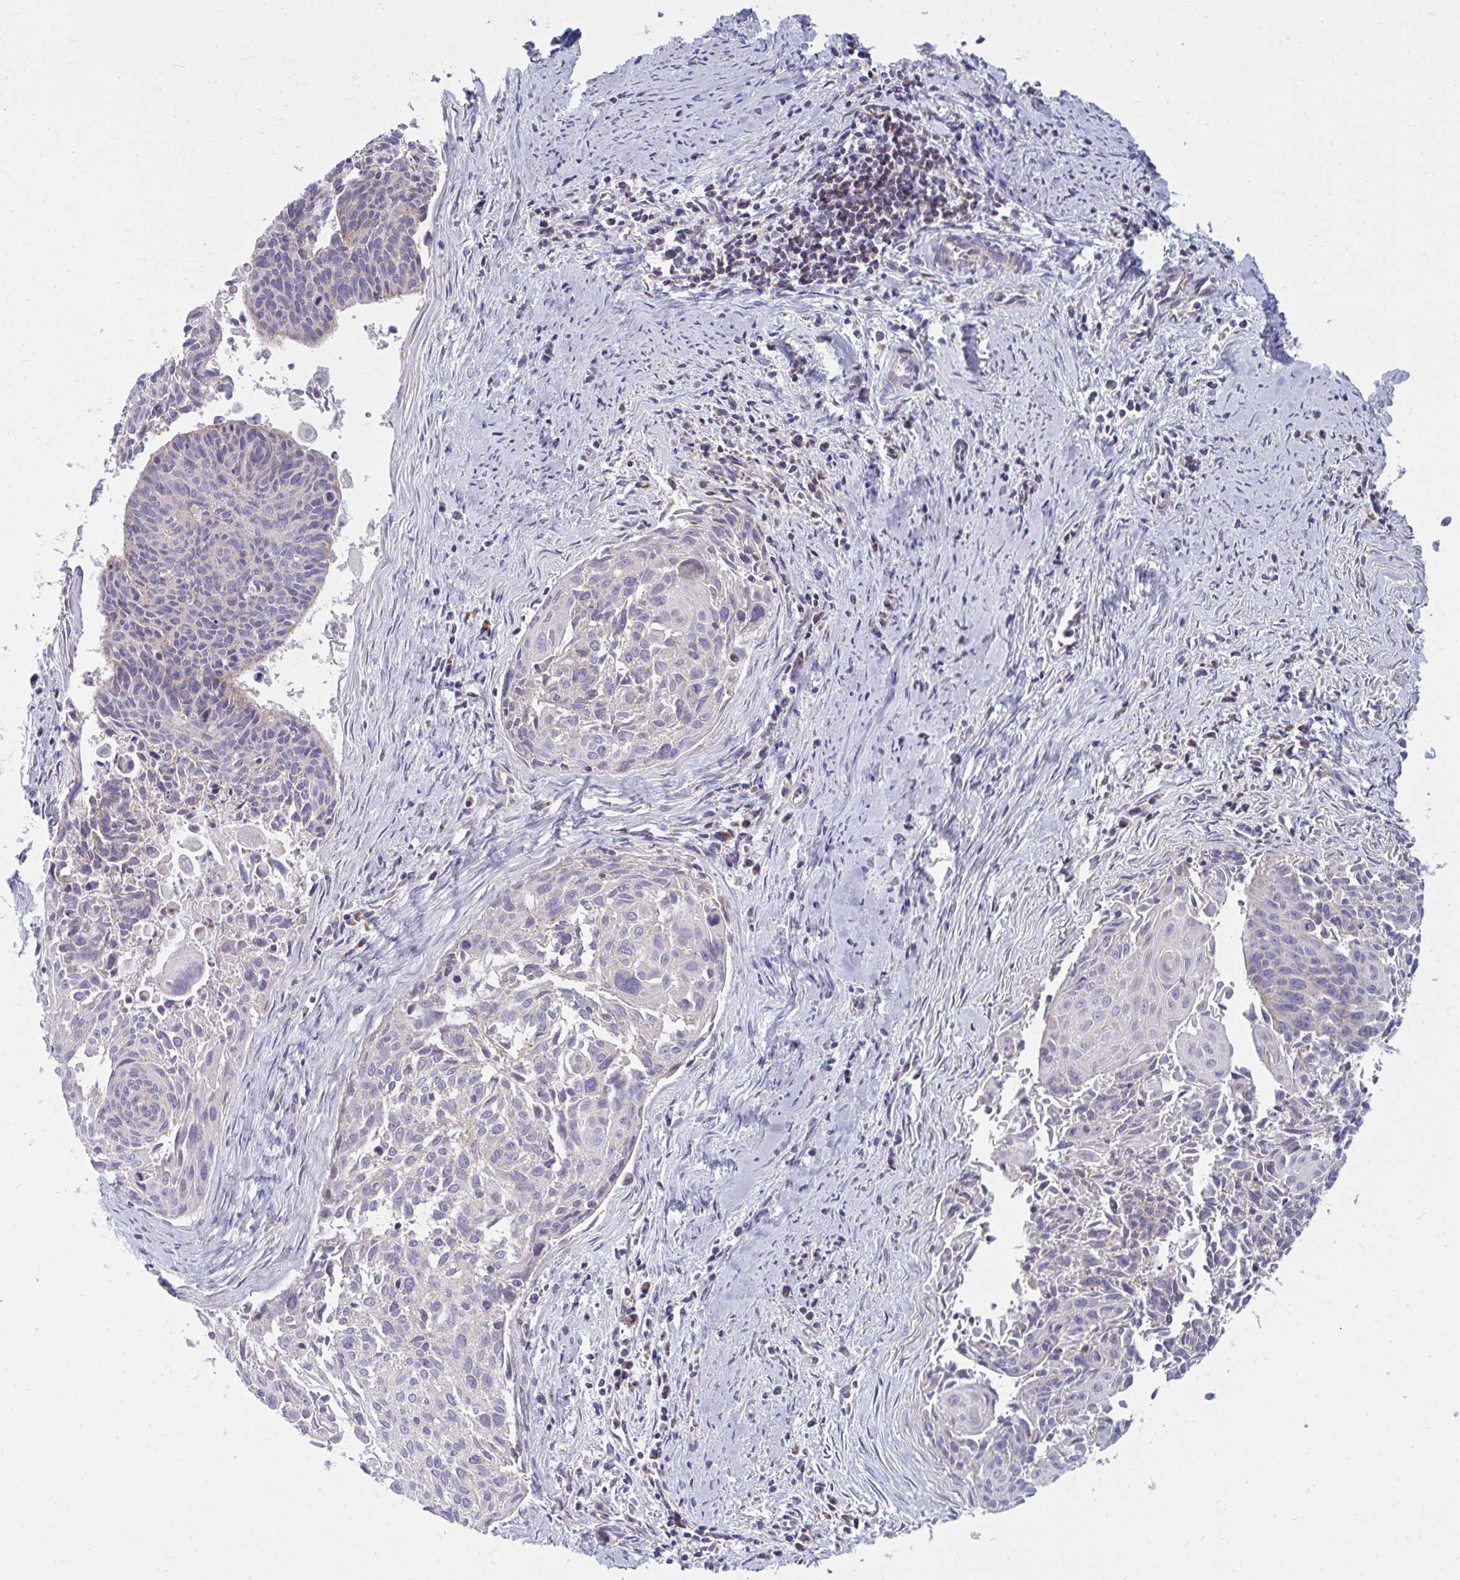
{"staining": {"intensity": "negative", "quantity": "none", "location": "none"}, "tissue": "cervical cancer", "cell_type": "Tumor cells", "image_type": "cancer", "snomed": [{"axis": "morphology", "description": "Squamous cell carcinoma, NOS"}, {"axis": "topography", "description": "Cervix"}], "caption": "Immunohistochemistry micrograph of neoplastic tissue: squamous cell carcinoma (cervical) stained with DAB exhibits no significant protein expression in tumor cells.", "gene": "OR10R2", "patient": {"sex": "female", "age": 55}}